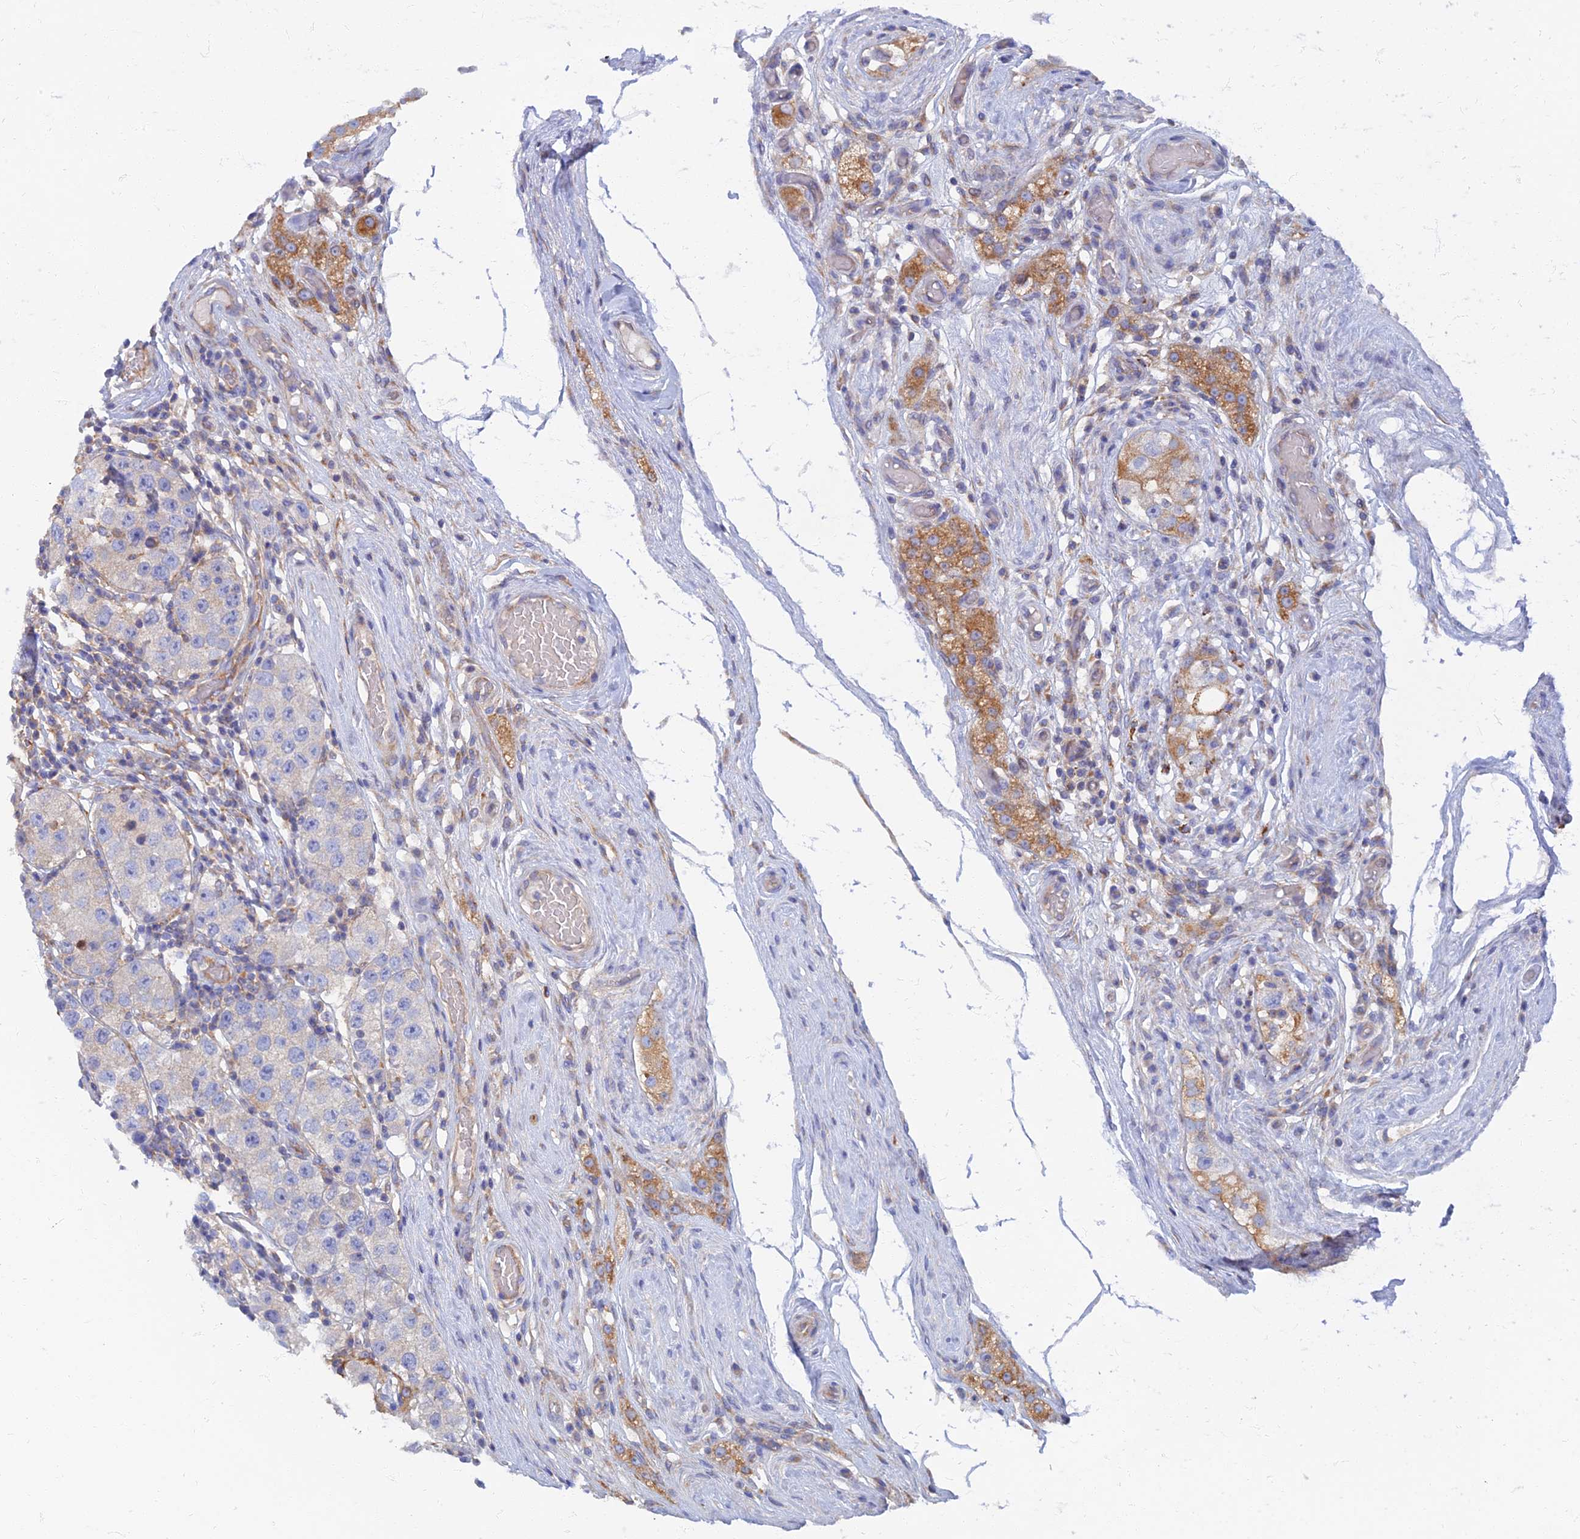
{"staining": {"intensity": "negative", "quantity": "none", "location": "none"}, "tissue": "testis cancer", "cell_type": "Tumor cells", "image_type": "cancer", "snomed": [{"axis": "morphology", "description": "Seminoma, NOS"}, {"axis": "topography", "description": "Testis"}], "caption": "Tumor cells show no significant positivity in testis cancer.", "gene": "TMEM44", "patient": {"sex": "male", "age": 34}}